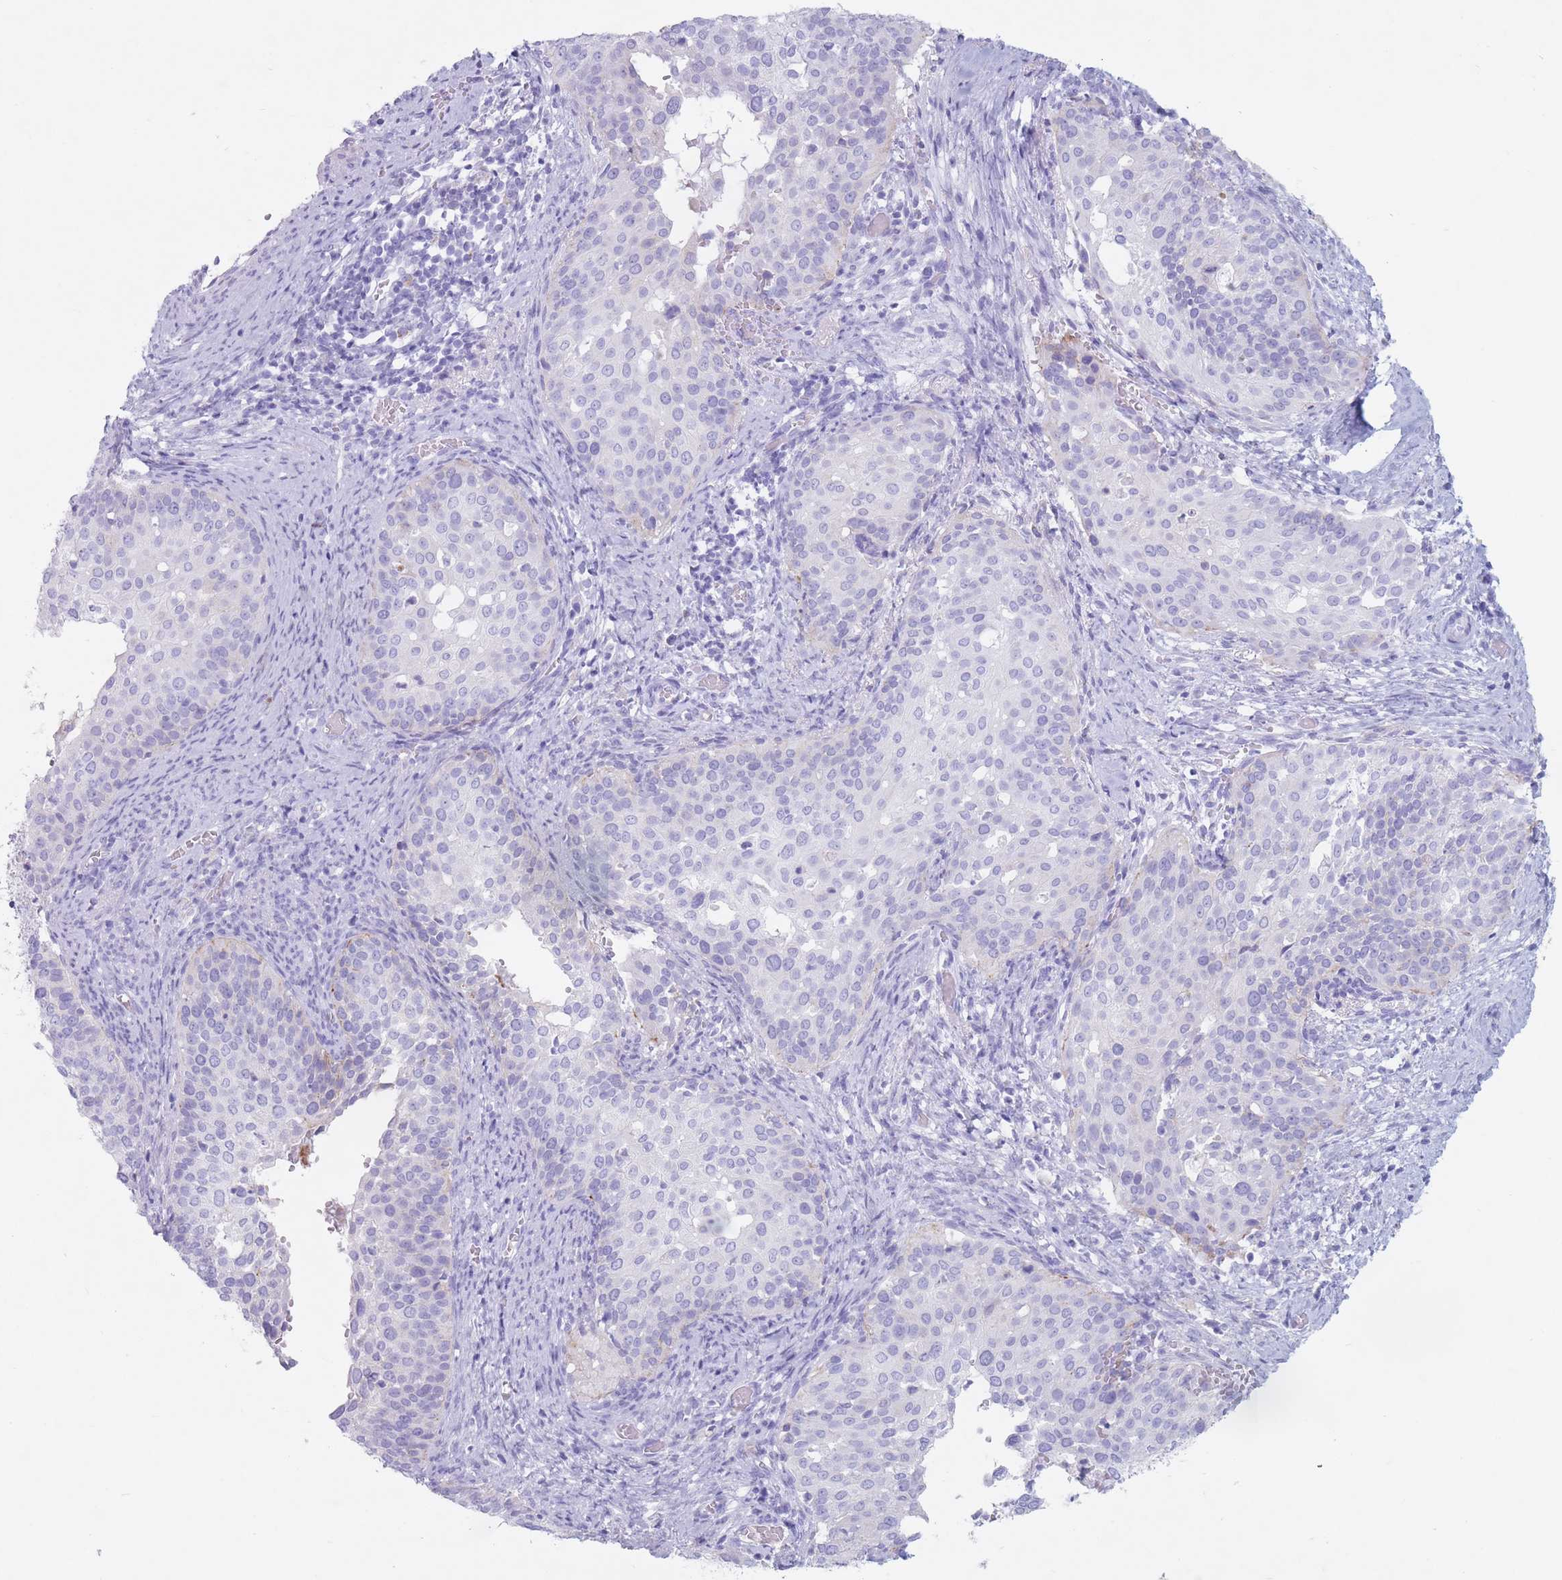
{"staining": {"intensity": "negative", "quantity": "none", "location": "none"}, "tissue": "cervical cancer", "cell_type": "Tumor cells", "image_type": "cancer", "snomed": [{"axis": "morphology", "description": "Squamous cell carcinoma, NOS"}, {"axis": "topography", "description": "Cervix"}], "caption": "Protein analysis of cervical squamous cell carcinoma reveals no significant staining in tumor cells.", "gene": "ST3GAL5", "patient": {"sex": "female", "age": 44}}